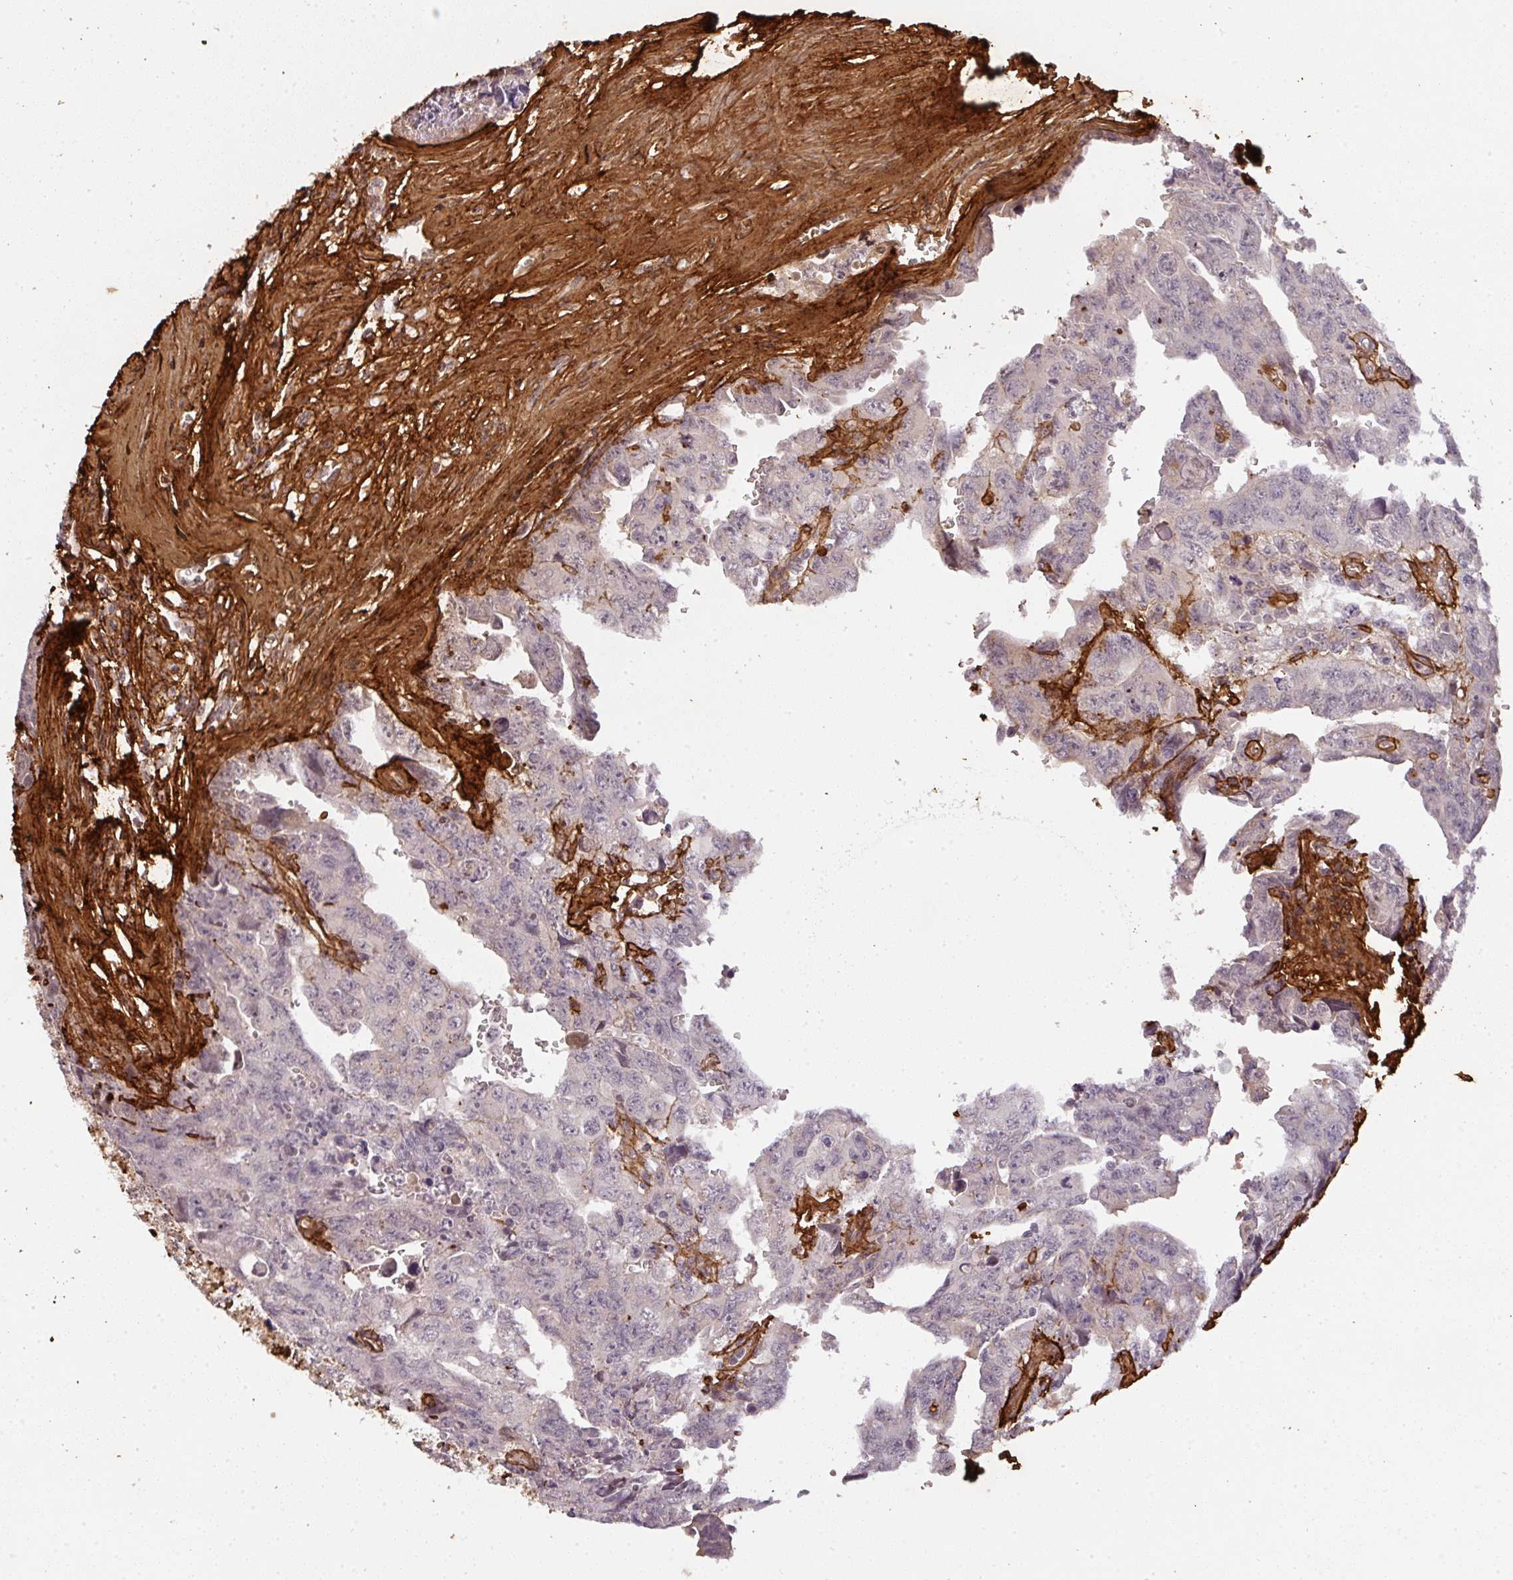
{"staining": {"intensity": "negative", "quantity": "none", "location": "none"}, "tissue": "testis cancer", "cell_type": "Tumor cells", "image_type": "cancer", "snomed": [{"axis": "morphology", "description": "Carcinoma, Embryonal, NOS"}, {"axis": "topography", "description": "Testis"}], "caption": "Protein analysis of testis cancer (embryonal carcinoma) shows no significant positivity in tumor cells.", "gene": "COL3A1", "patient": {"sex": "male", "age": 24}}